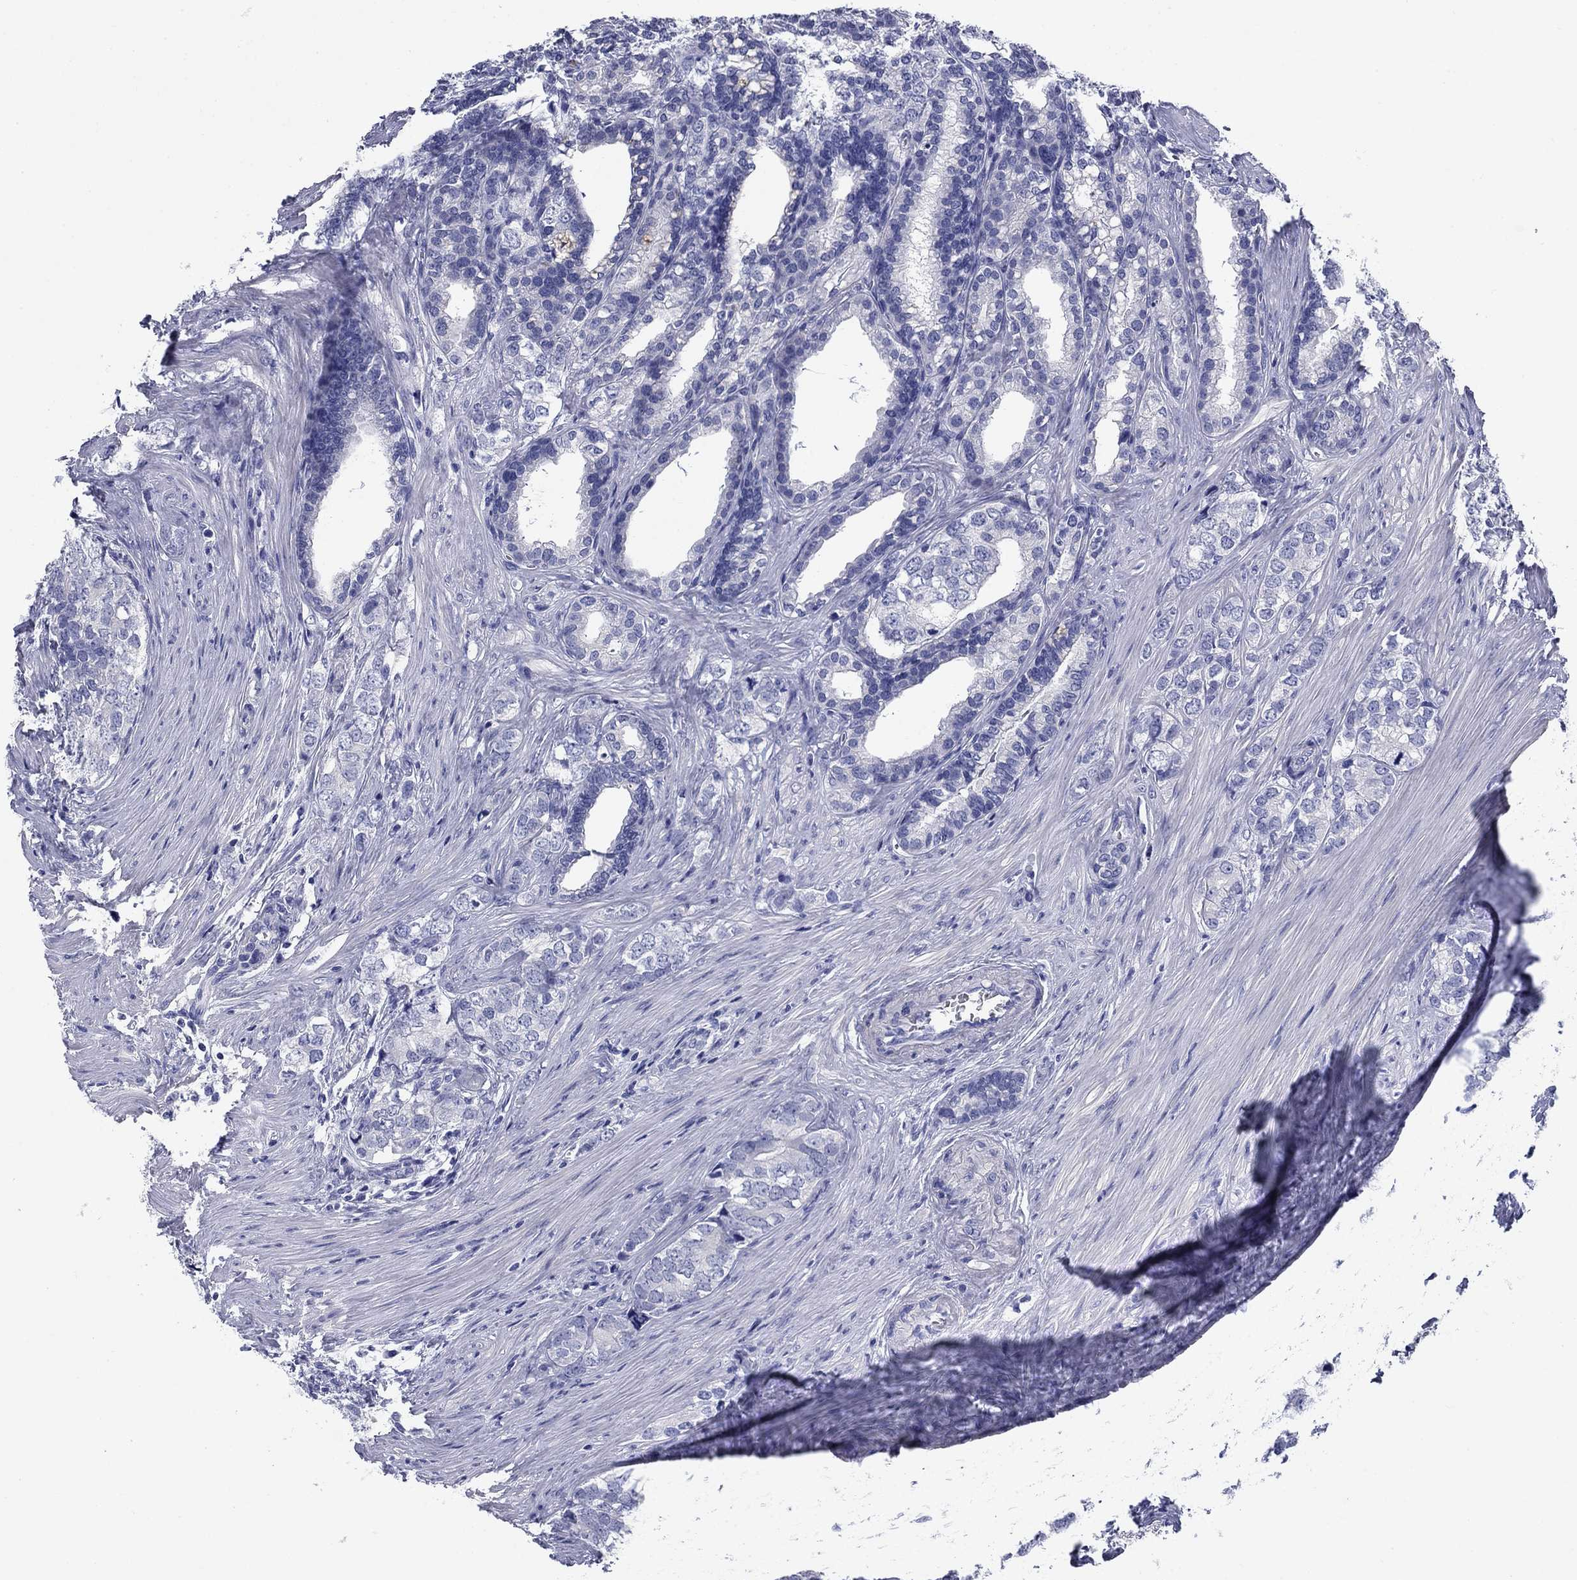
{"staining": {"intensity": "negative", "quantity": "none", "location": "none"}, "tissue": "prostate cancer", "cell_type": "Tumor cells", "image_type": "cancer", "snomed": [{"axis": "morphology", "description": "Adenocarcinoma, NOS"}, {"axis": "topography", "description": "Prostate and seminal vesicle, NOS"}], "caption": "High power microscopy image of an IHC image of prostate cancer (adenocarcinoma), revealing no significant expression in tumor cells. (DAB (3,3'-diaminobenzidine) immunohistochemistry visualized using brightfield microscopy, high magnification).", "gene": "PRKCG", "patient": {"sex": "male", "age": 63}}